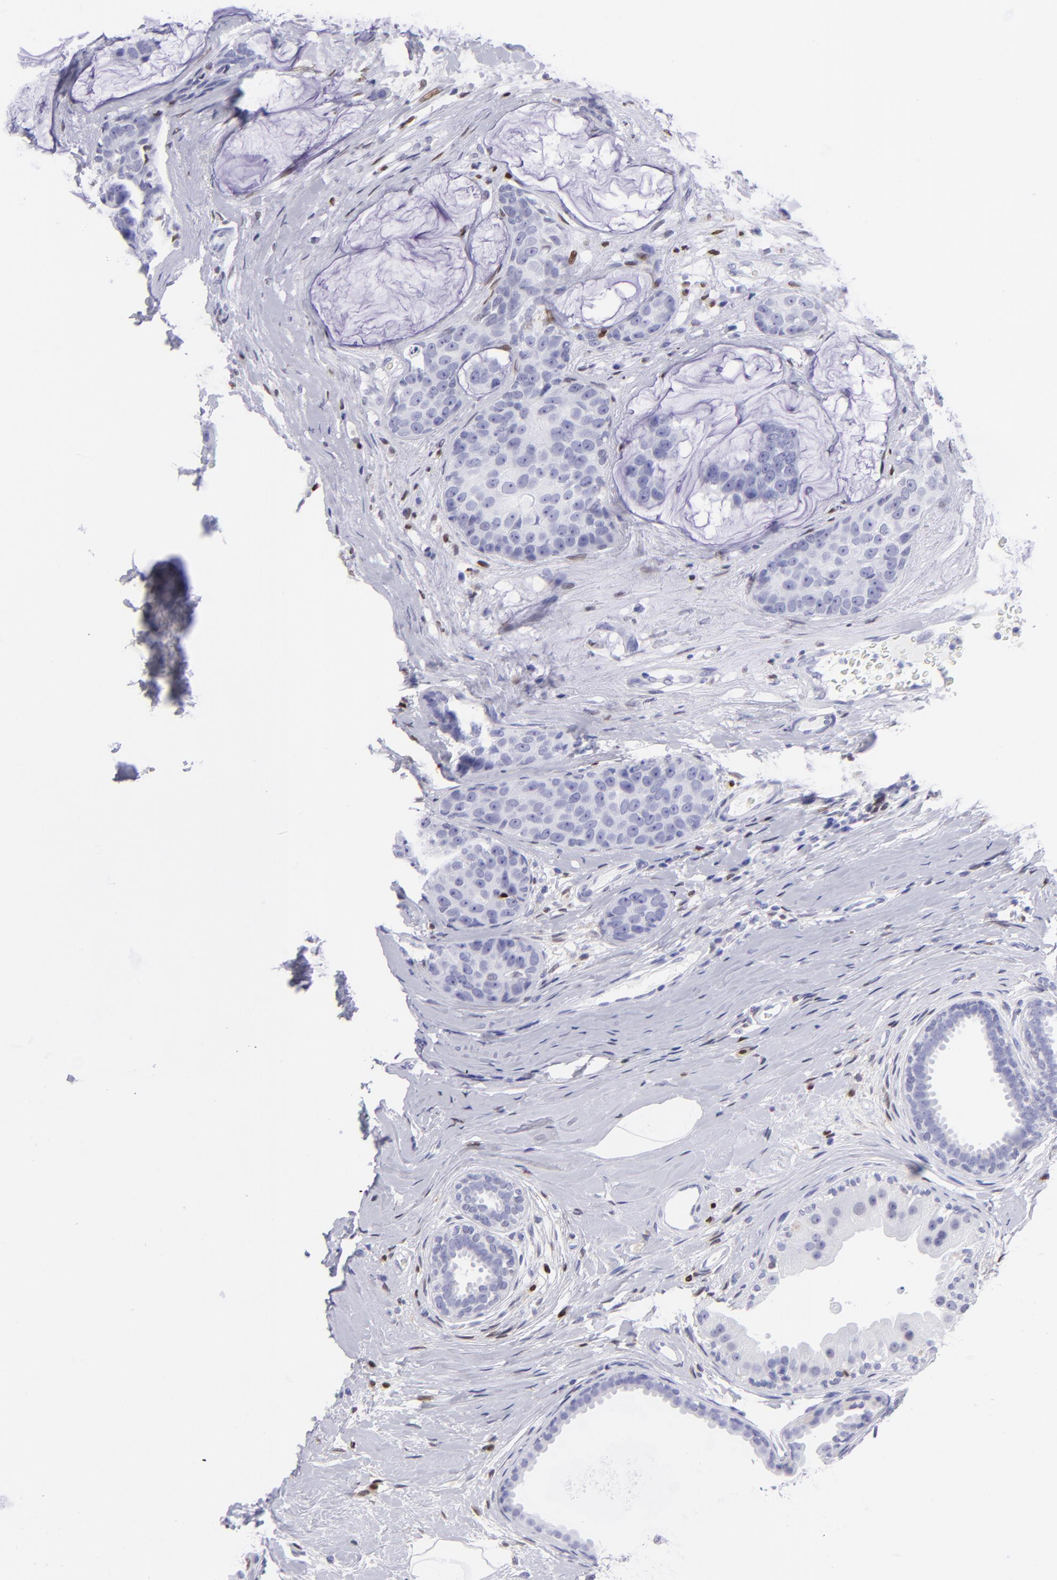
{"staining": {"intensity": "negative", "quantity": "none", "location": "none"}, "tissue": "breast cancer", "cell_type": "Tumor cells", "image_type": "cancer", "snomed": [{"axis": "morphology", "description": "Normal tissue, NOS"}, {"axis": "morphology", "description": "Duct carcinoma"}, {"axis": "topography", "description": "Breast"}], "caption": "High magnification brightfield microscopy of invasive ductal carcinoma (breast) stained with DAB (brown) and counterstained with hematoxylin (blue): tumor cells show no significant positivity.", "gene": "MITF", "patient": {"sex": "female", "age": 50}}